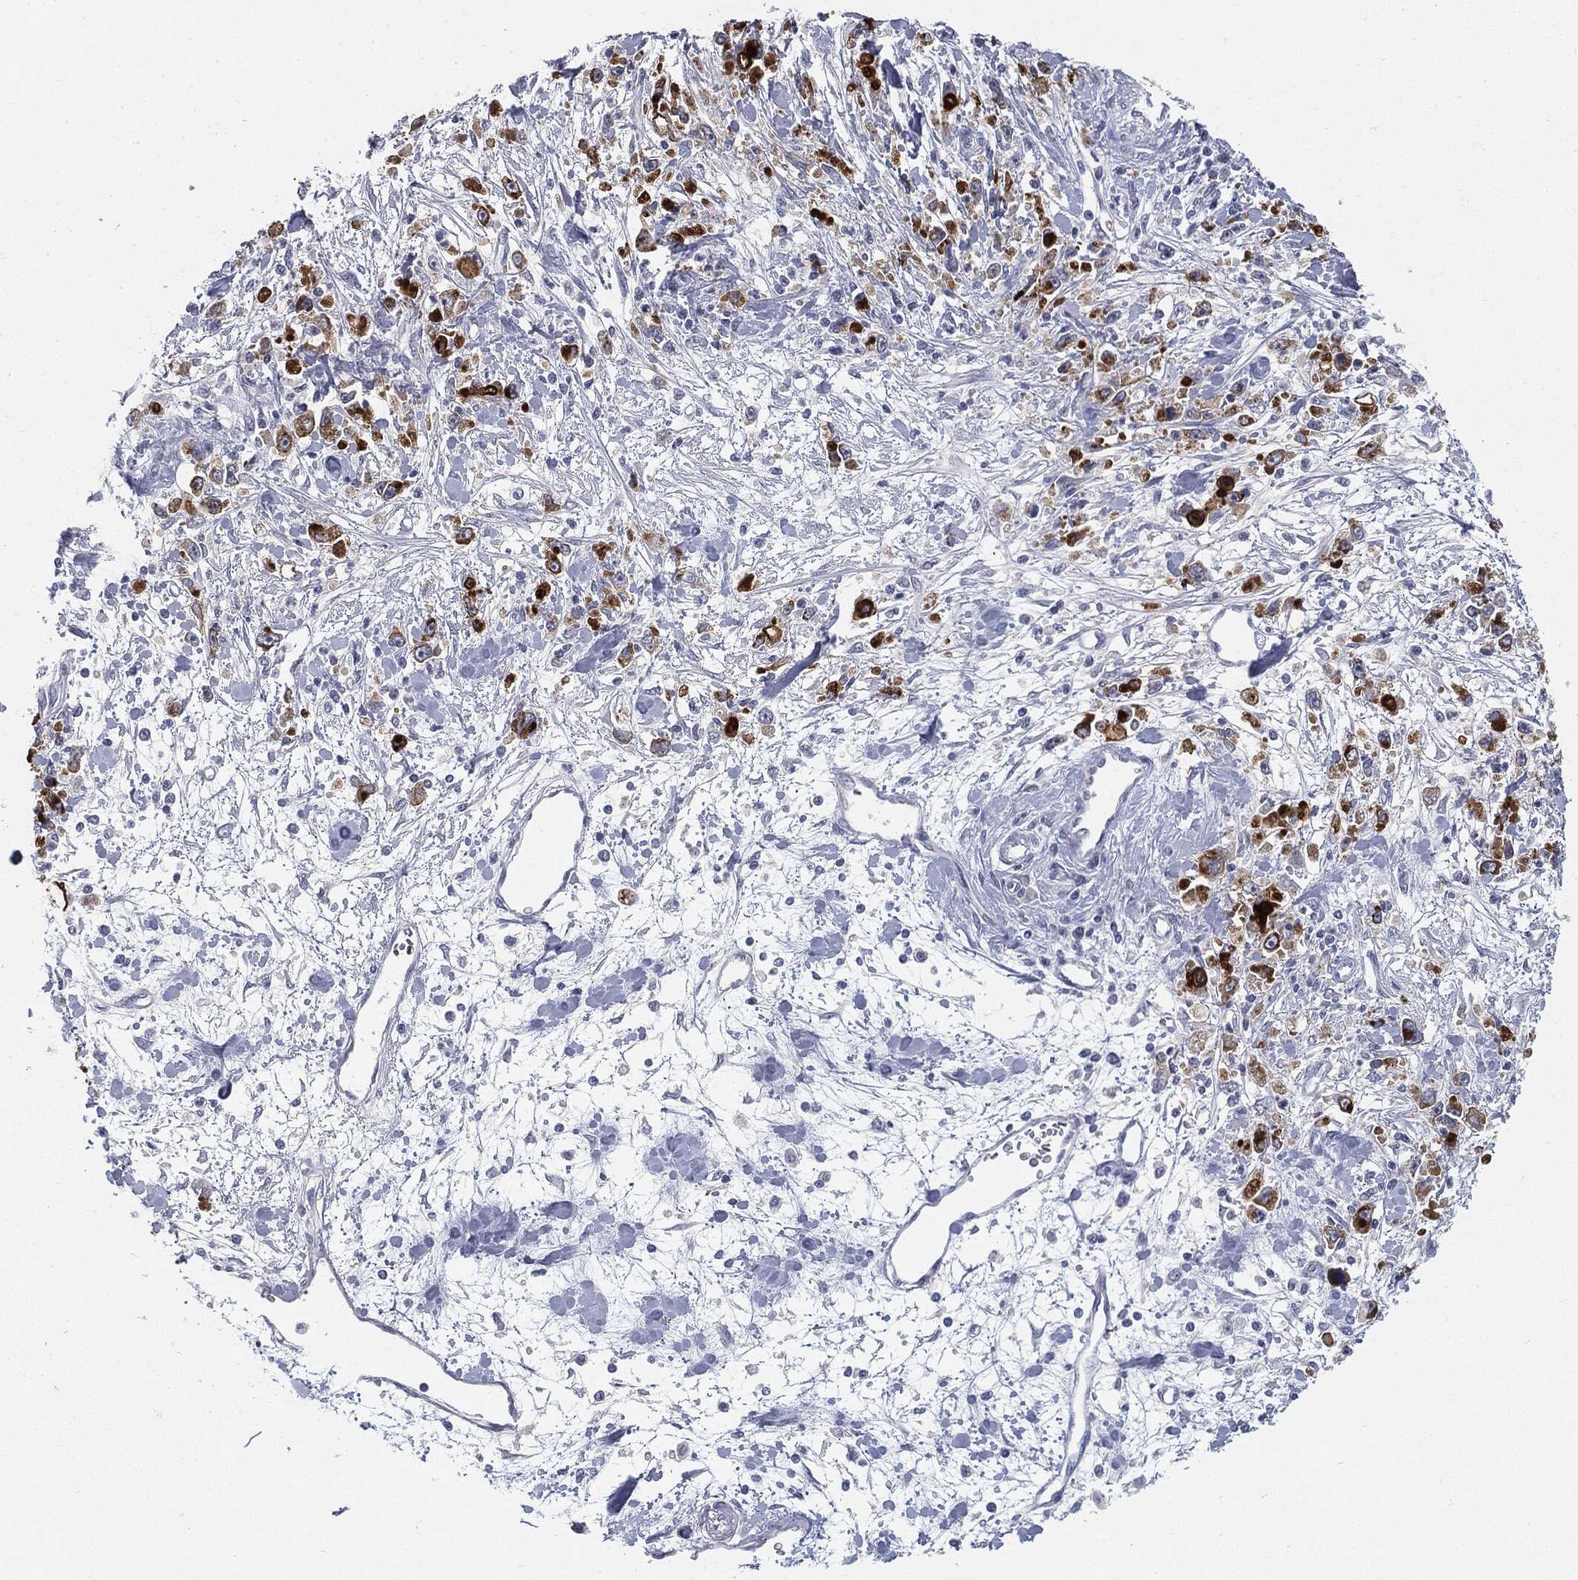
{"staining": {"intensity": "strong", "quantity": ">75%", "location": "cytoplasmic/membranous"}, "tissue": "stomach cancer", "cell_type": "Tumor cells", "image_type": "cancer", "snomed": [{"axis": "morphology", "description": "Adenocarcinoma, NOS"}, {"axis": "topography", "description": "Stomach"}], "caption": "Immunohistochemistry micrograph of stomach cancer stained for a protein (brown), which displays high levels of strong cytoplasmic/membranous expression in approximately >75% of tumor cells.", "gene": "MUC1", "patient": {"sex": "female", "age": 59}}